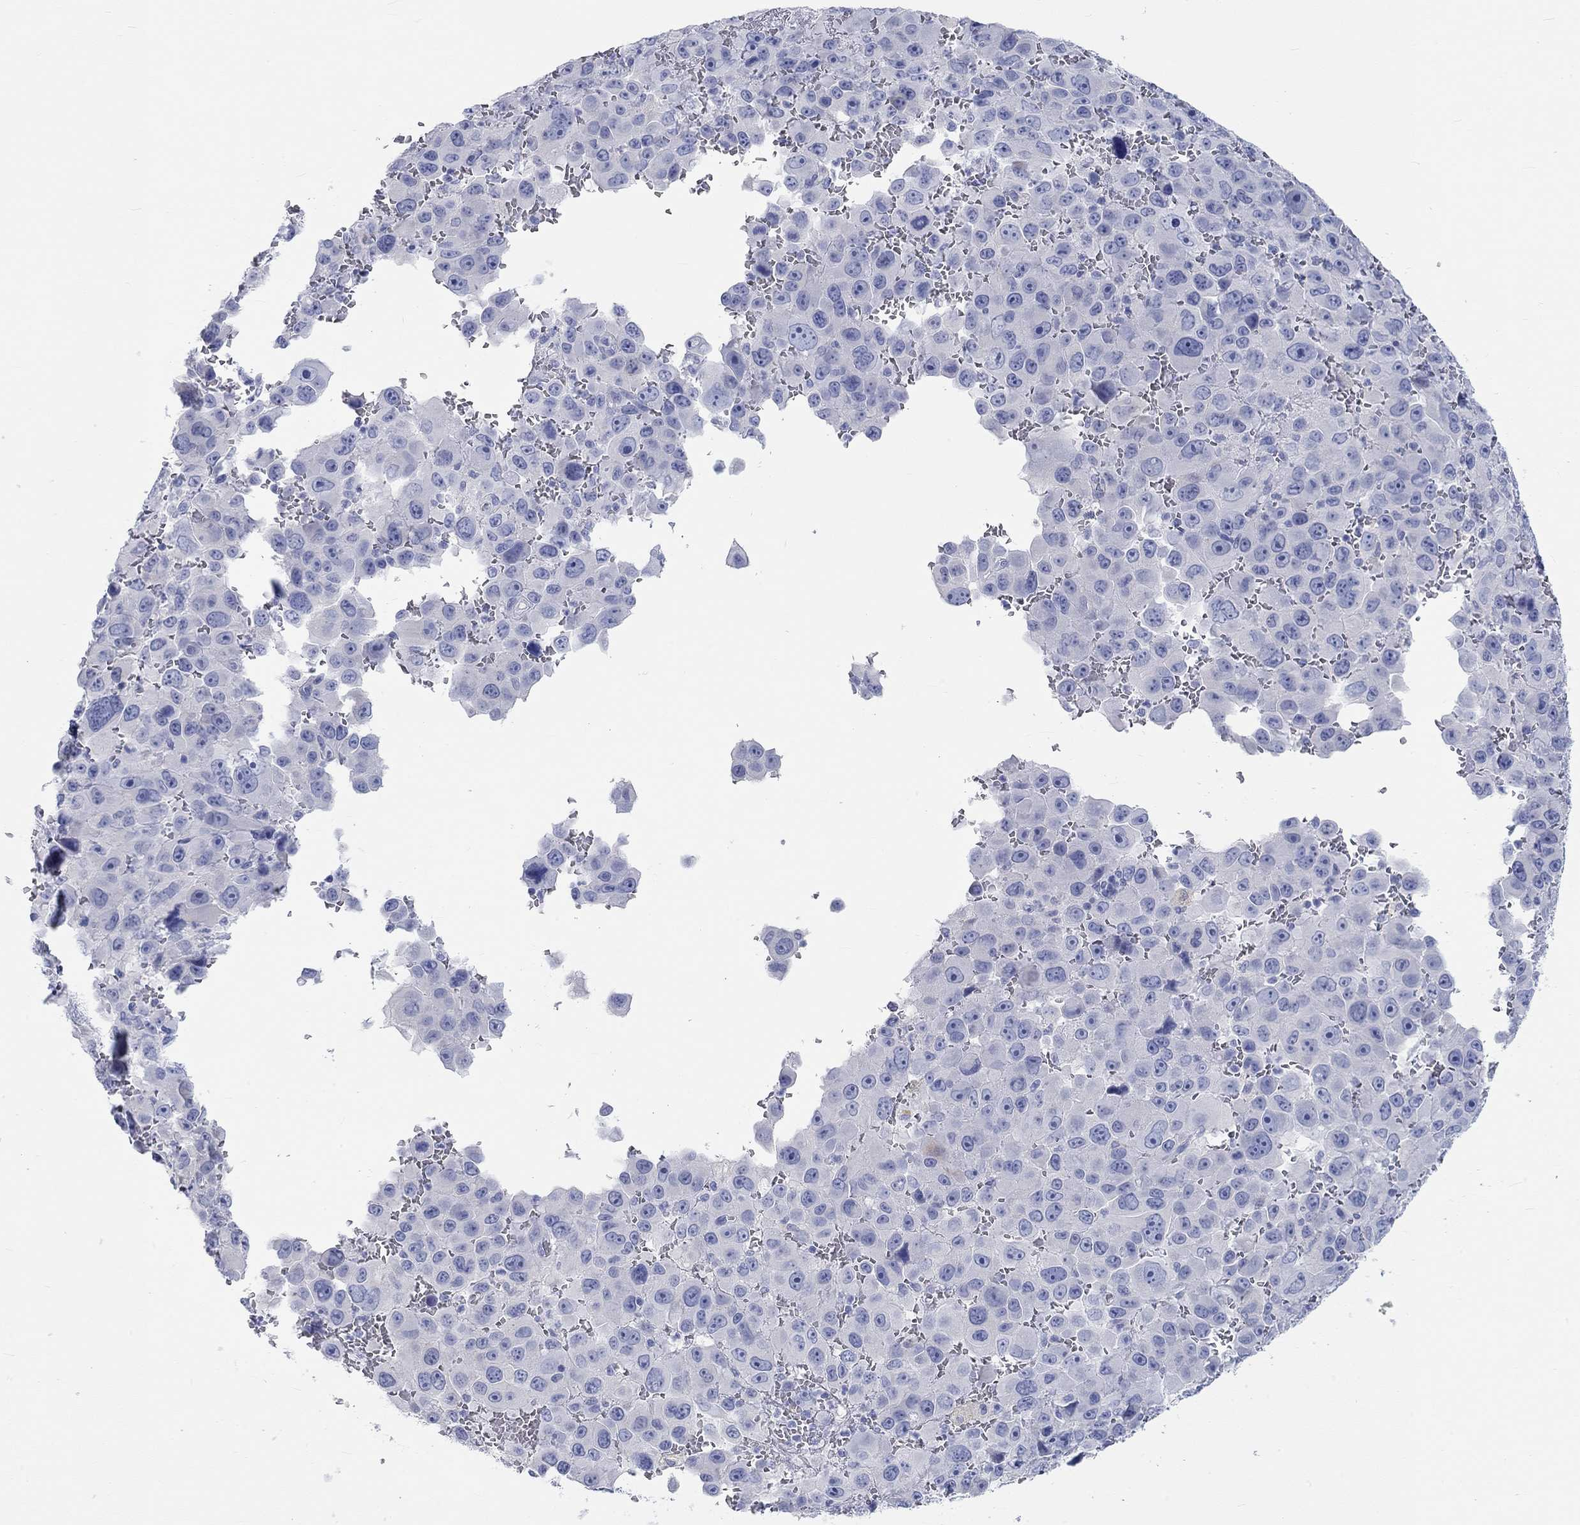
{"staining": {"intensity": "negative", "quantity": "none", "location": "none"}, "tissue": "melanoma", "cell_type": "Tumor cells", "image_type": "cancer", "snomed": [{"axis": "morphology", "description": "Malignant melanoma, NOS"}, {"axis": "topography", "description": "Skin"}], "caption": "IHC photomicrograph of neoplastic tissue: malignant melanoma stained with DAB (3,3'-diaminobenzidine) shows no significant protein staining in tumor cells.", "gene": "SPATA9", "patient": {"sex": "female", "age": 91}}